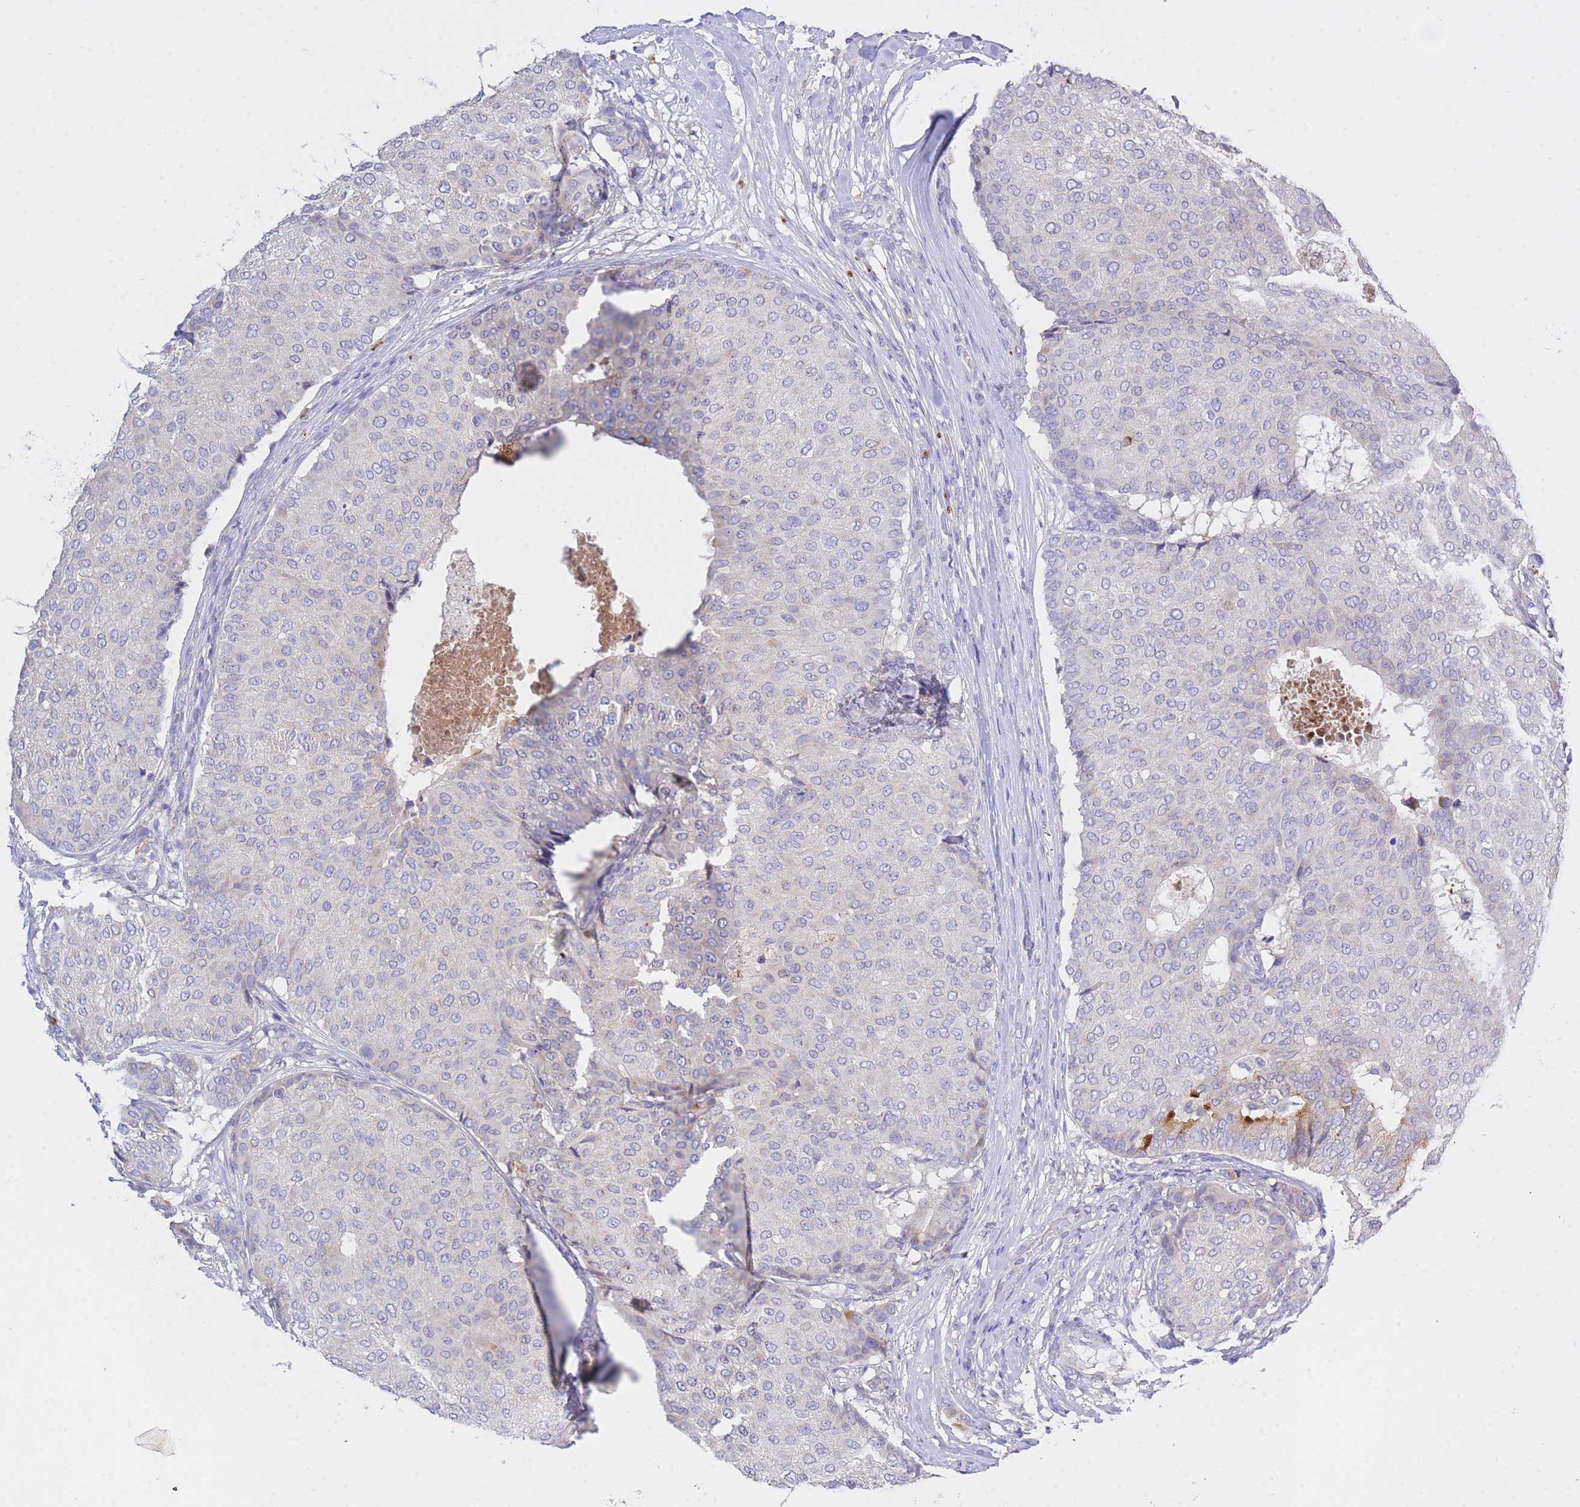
{"staining": {"intensity": "strong", "quantity": "<25%", "location": "cytoplasmic/membranous"}, "tissue": "breast cancer", "cell_type": "Tumor cells", "image_type": "cancer", "snomed": [{"axis": "morphology", "description": "Duct carcinoma"}, {"axis": "topography", "description": "Breast"}], "caption": "Tumor cells exhibit strong cytoplasmic/membranous positivity in approximately <25% of cells in intraductal carcinoma (breast).", "gene": "CENPM", "patient": {"sex": "female", "age": 75}}